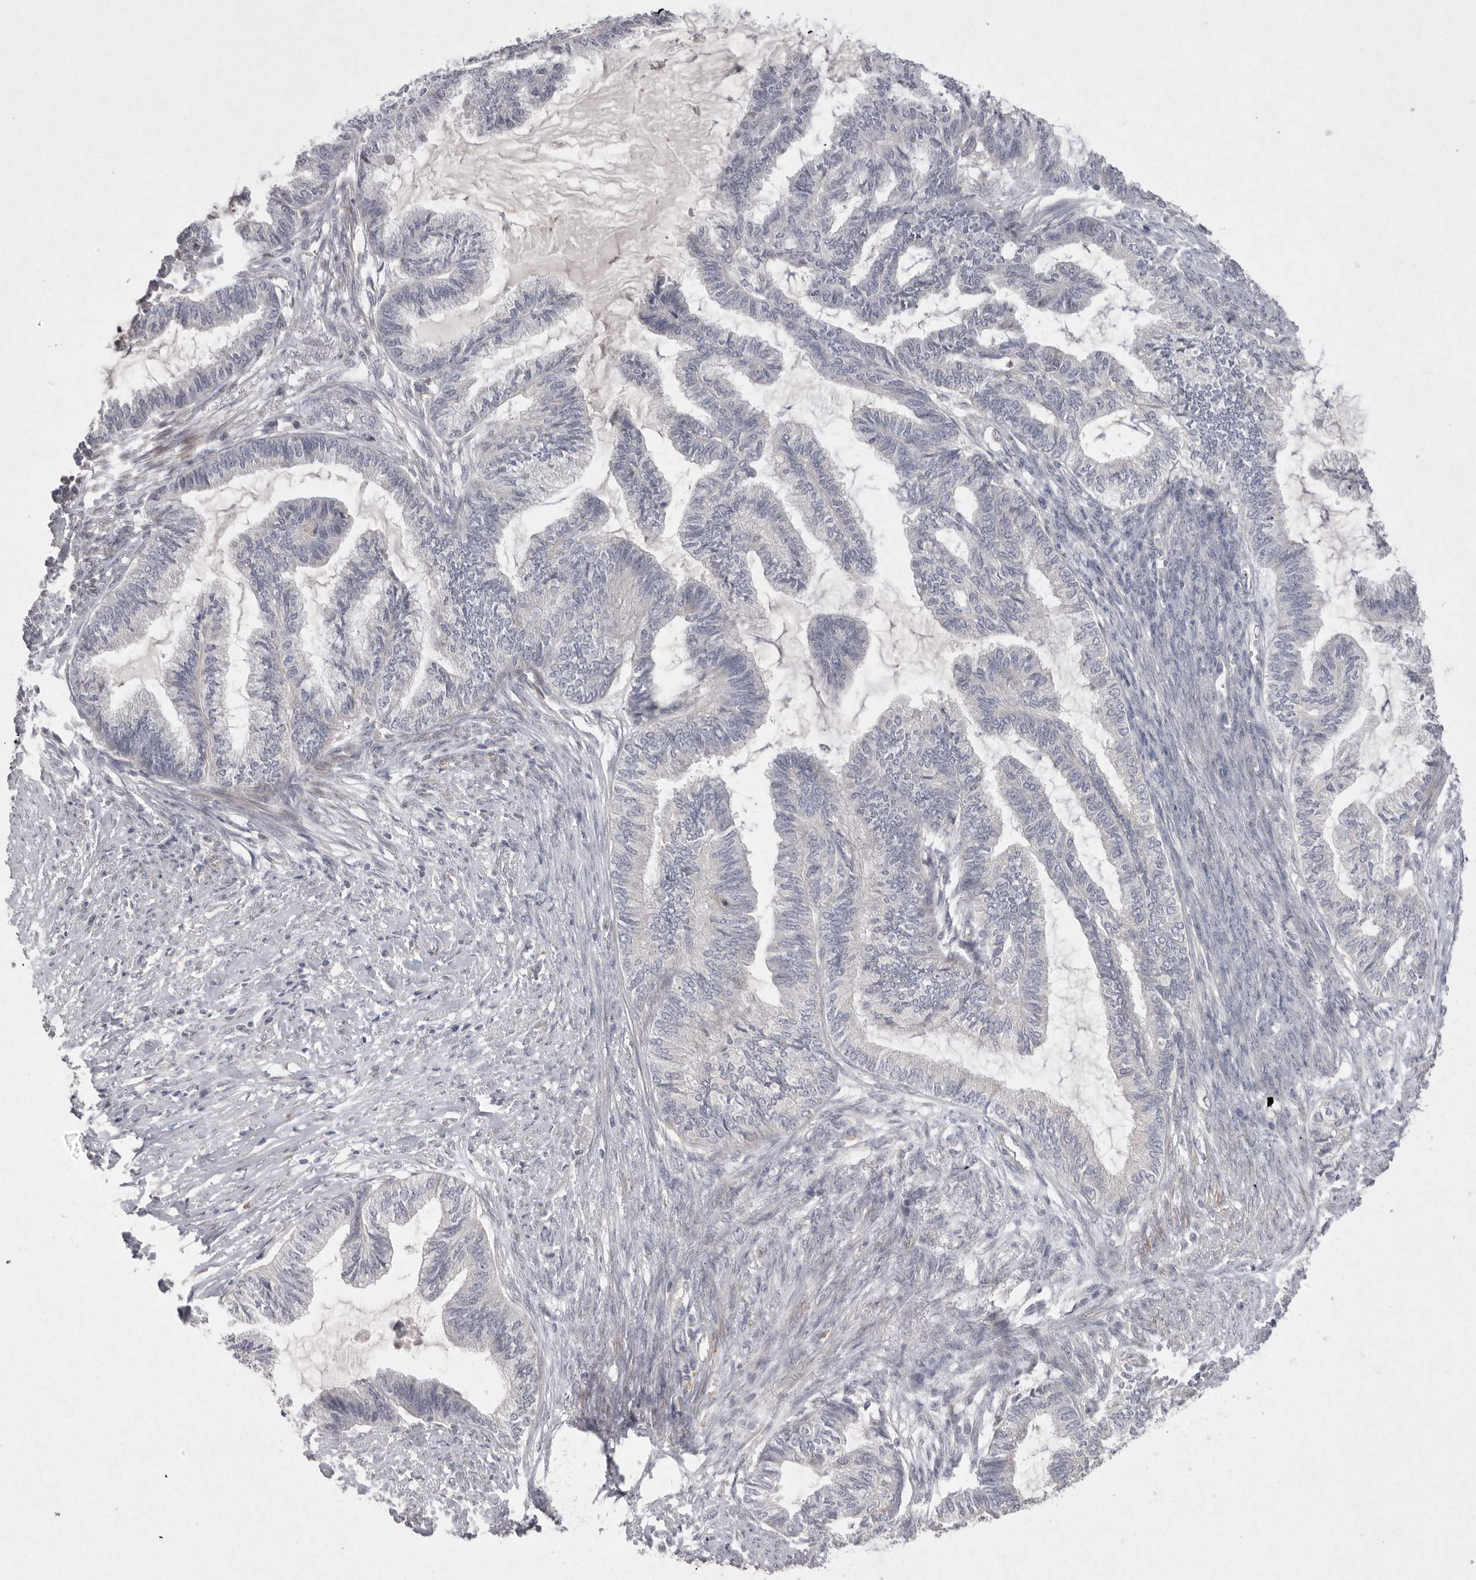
{"staining": {"intensity": "negative", "quantity": "none", "location": "none"}, "tissue": "endometrial cancer", "cell_type": "Tumor cells", "image_type": "cancer", "snomed": [{"axis": "morphology", "description": "Adenocarcinoma, NOS"}, {"axis": "topography", "description": "Endometrium"}], "caption": "This is a image of IHC staining of adenocarcinoma (endometrial), which shows no positivity in tumor cells.", "gene": "VANGL2", "patient": {"sex": "female", "age": 86}}